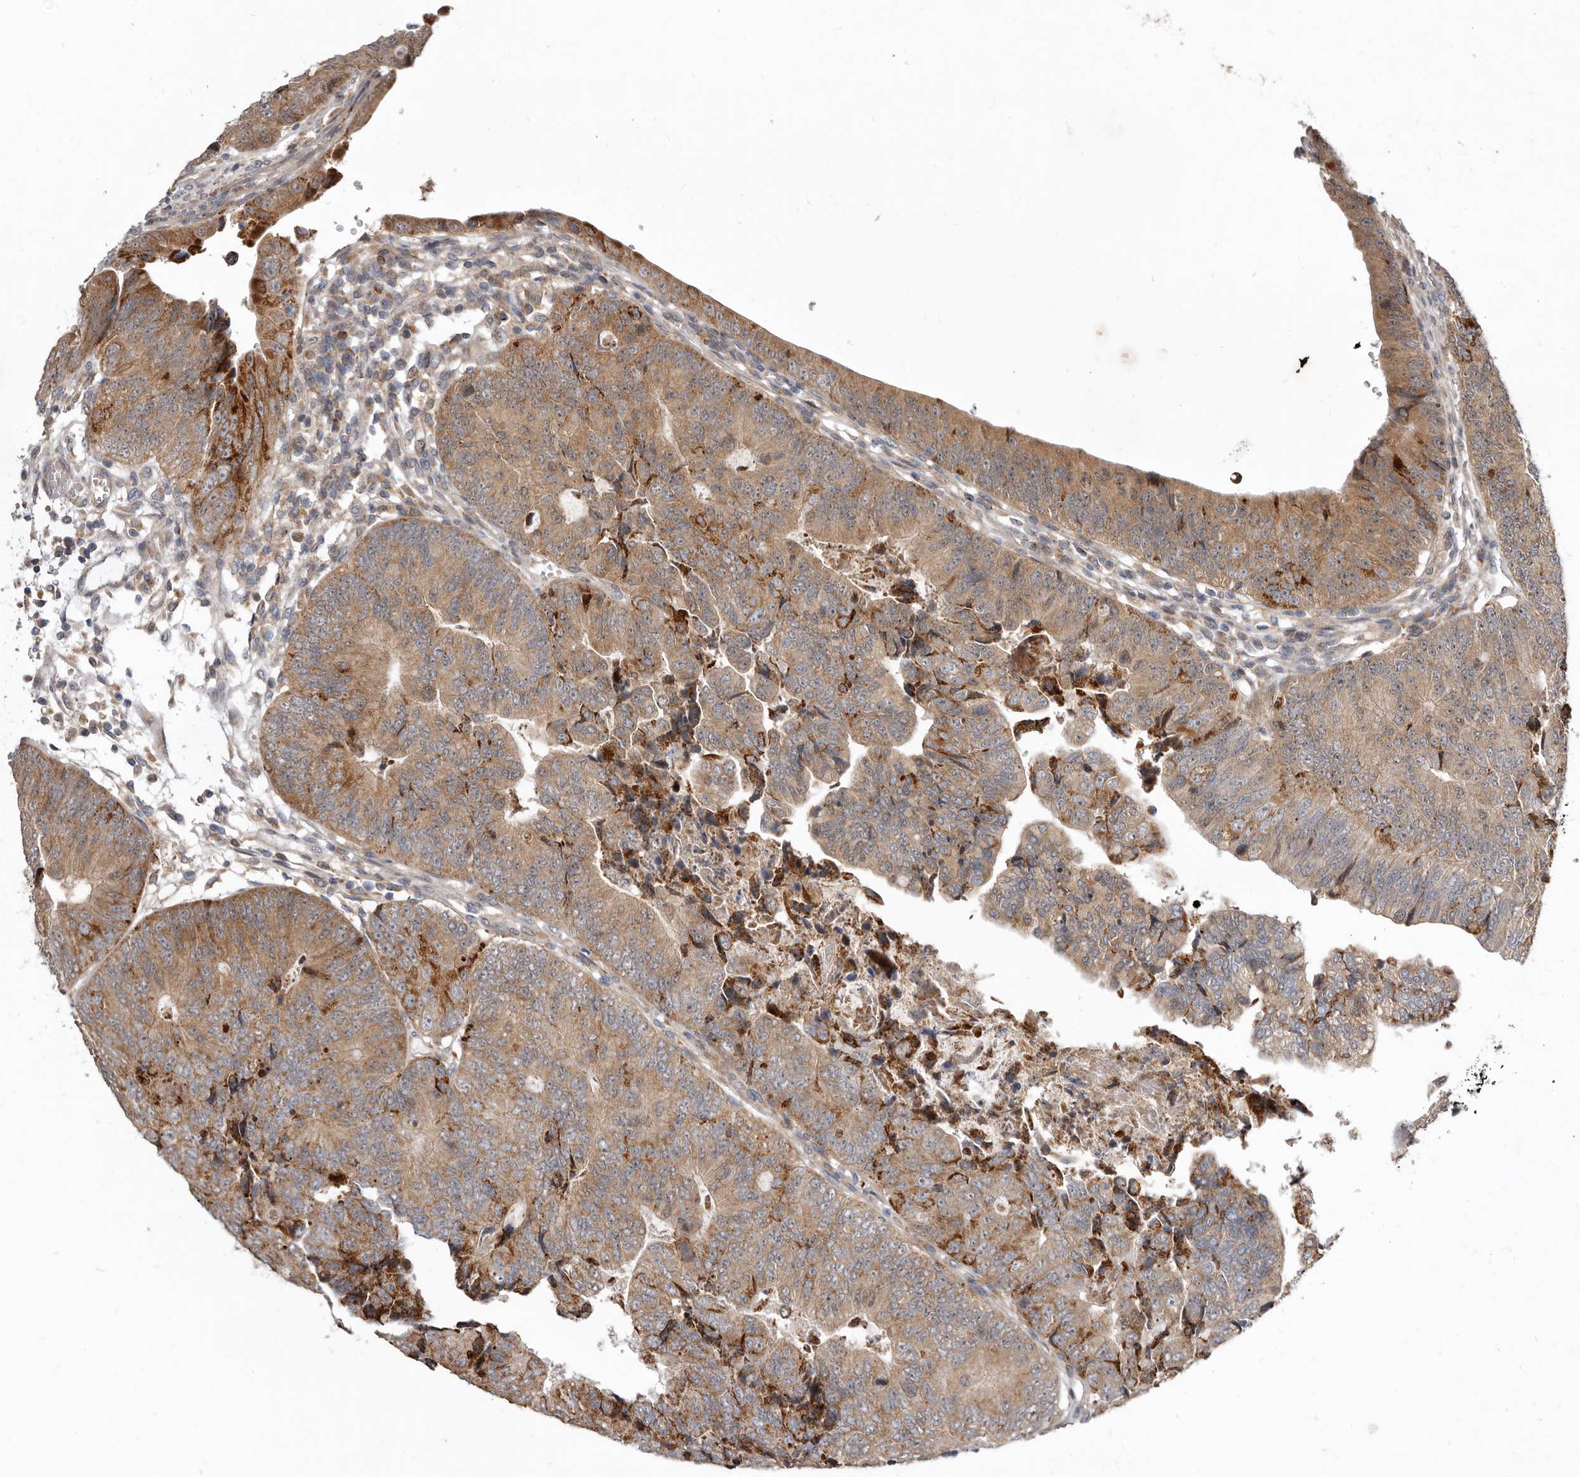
{"staining": {"intensity": "moderate", "quantity": ">75%", "location": "cytoplasmic/membranous"}, "tissue": "colorectal cancer", "cell_type": "Tumor cells", "image_type": "cancer", "snomed": [{"axis": "morphology", "description": "Adenocarcinoma, NOS"}, {"axis": "topography", "description": "Colon"}], "caption": "High-magnification brightfield microscopy of colorectal cancer (adenocarcinoma) stained with DAB (3,3'-diaminobenzidine) (brown) and counterstained with hematoxylin (blue). tumor cells exhibit moderate cytoplasmic/membranous positivity is present in about>75% of cells. Nuclei are stained in blue.", "gene": "SMC4", "patient": {"sex": "female", "age": 67}}